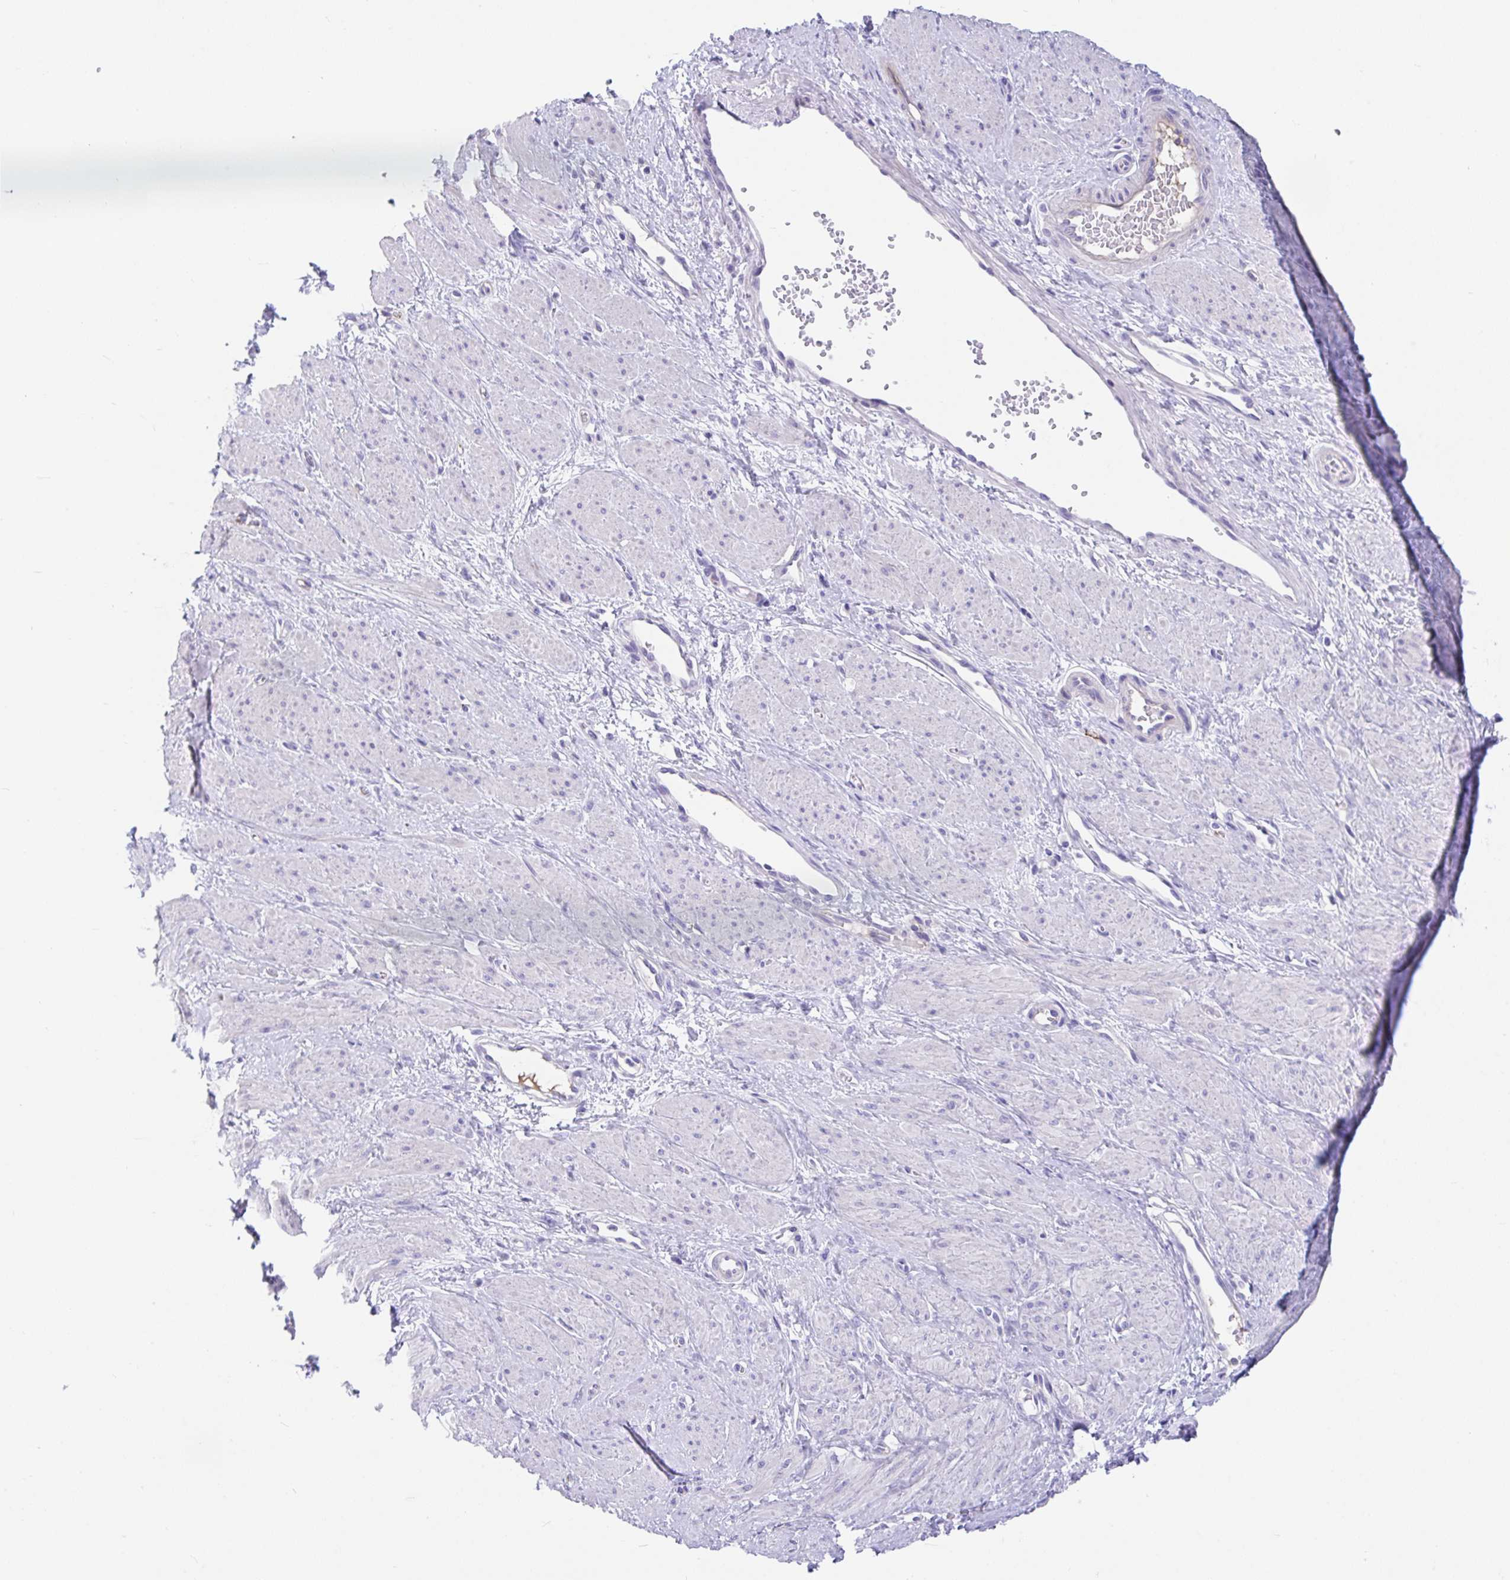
{"staining": {"intensity": "negative", "quantity": "none", "location": "none"}, "tissue": "smooth muscle", "cell_type": "Smooth muscle cells", "image_type": "normal", "snomed": [{"axis": "morphology", "description": "Normal tissue, NOS"}, {"axis": "topography", "description": "Smooth muscle"}, {"axis": "topography", "description": "Uterus"}], "caption": "A micrograph of smooth muscle stained for a protein demonstrates no brown staining in smooth muscle cells. Brightfield microscopy of immunohistochemistry stained with DAB (brown) and hematoxylin (blue), captured at high magnification.", "gene": "CCSAP", "patient": {"sex": "female", "age": 39}}